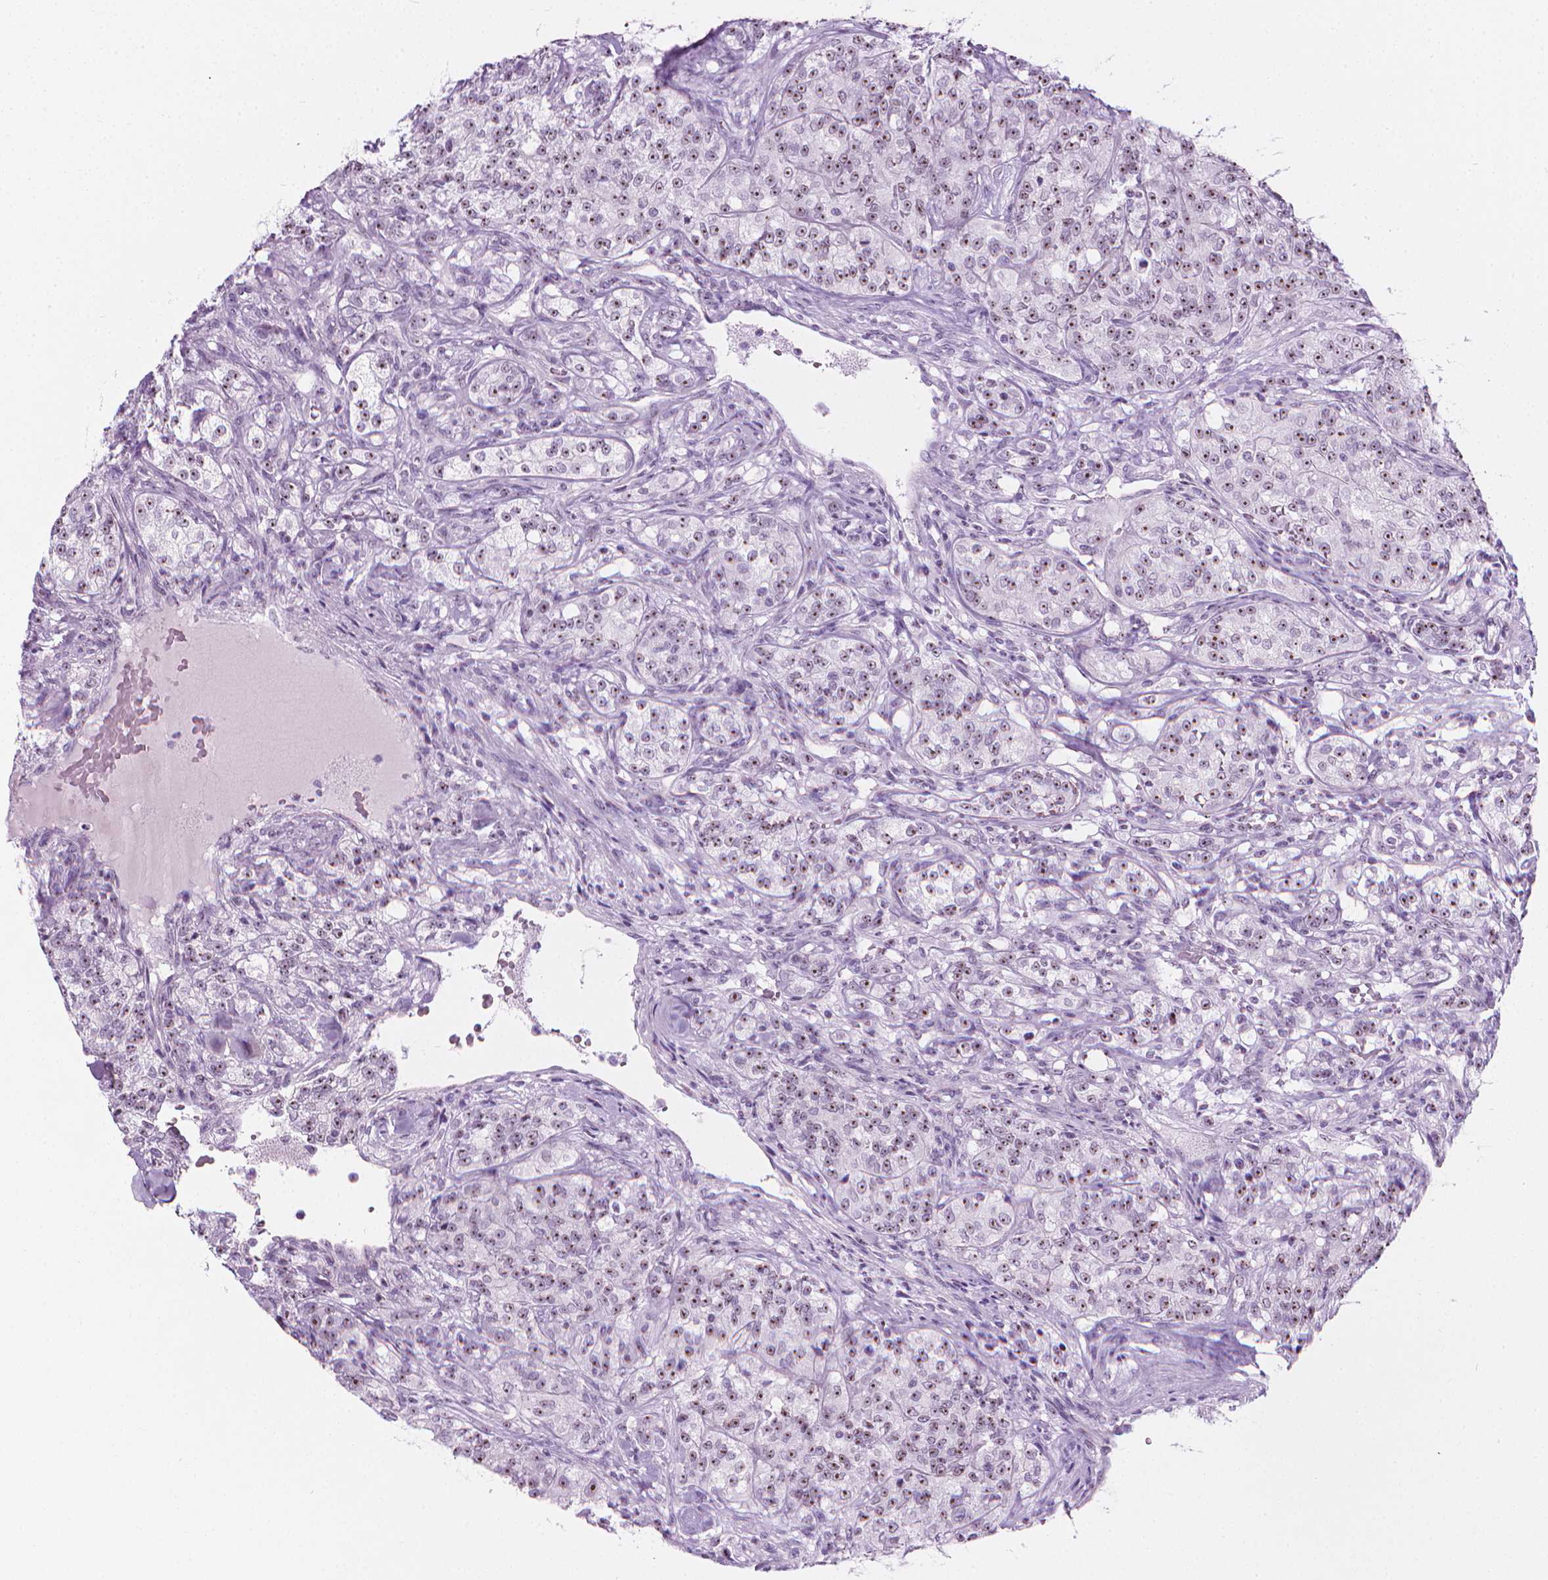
{"staining": {"intensity": "moderate", "quantity": ">75%", "location": "nuclear"}, "tissue": "renal cancer", "cell_type": "Tumor cells", "image_type": "cancer", "snomed": [{"axis": "morphology", "description": "Adenocarcinoma, NOS"}, {"axis": "topography", "description": "Kidney"}], "caption": "Moderate nuclear staining for a protein is present in approximately >75% of tumor cells of adenocarcinoma (renal) using immunohistochemistry (IHC).", "gene": "NOL7", "patient": {"sex": "female", "age": 63}}